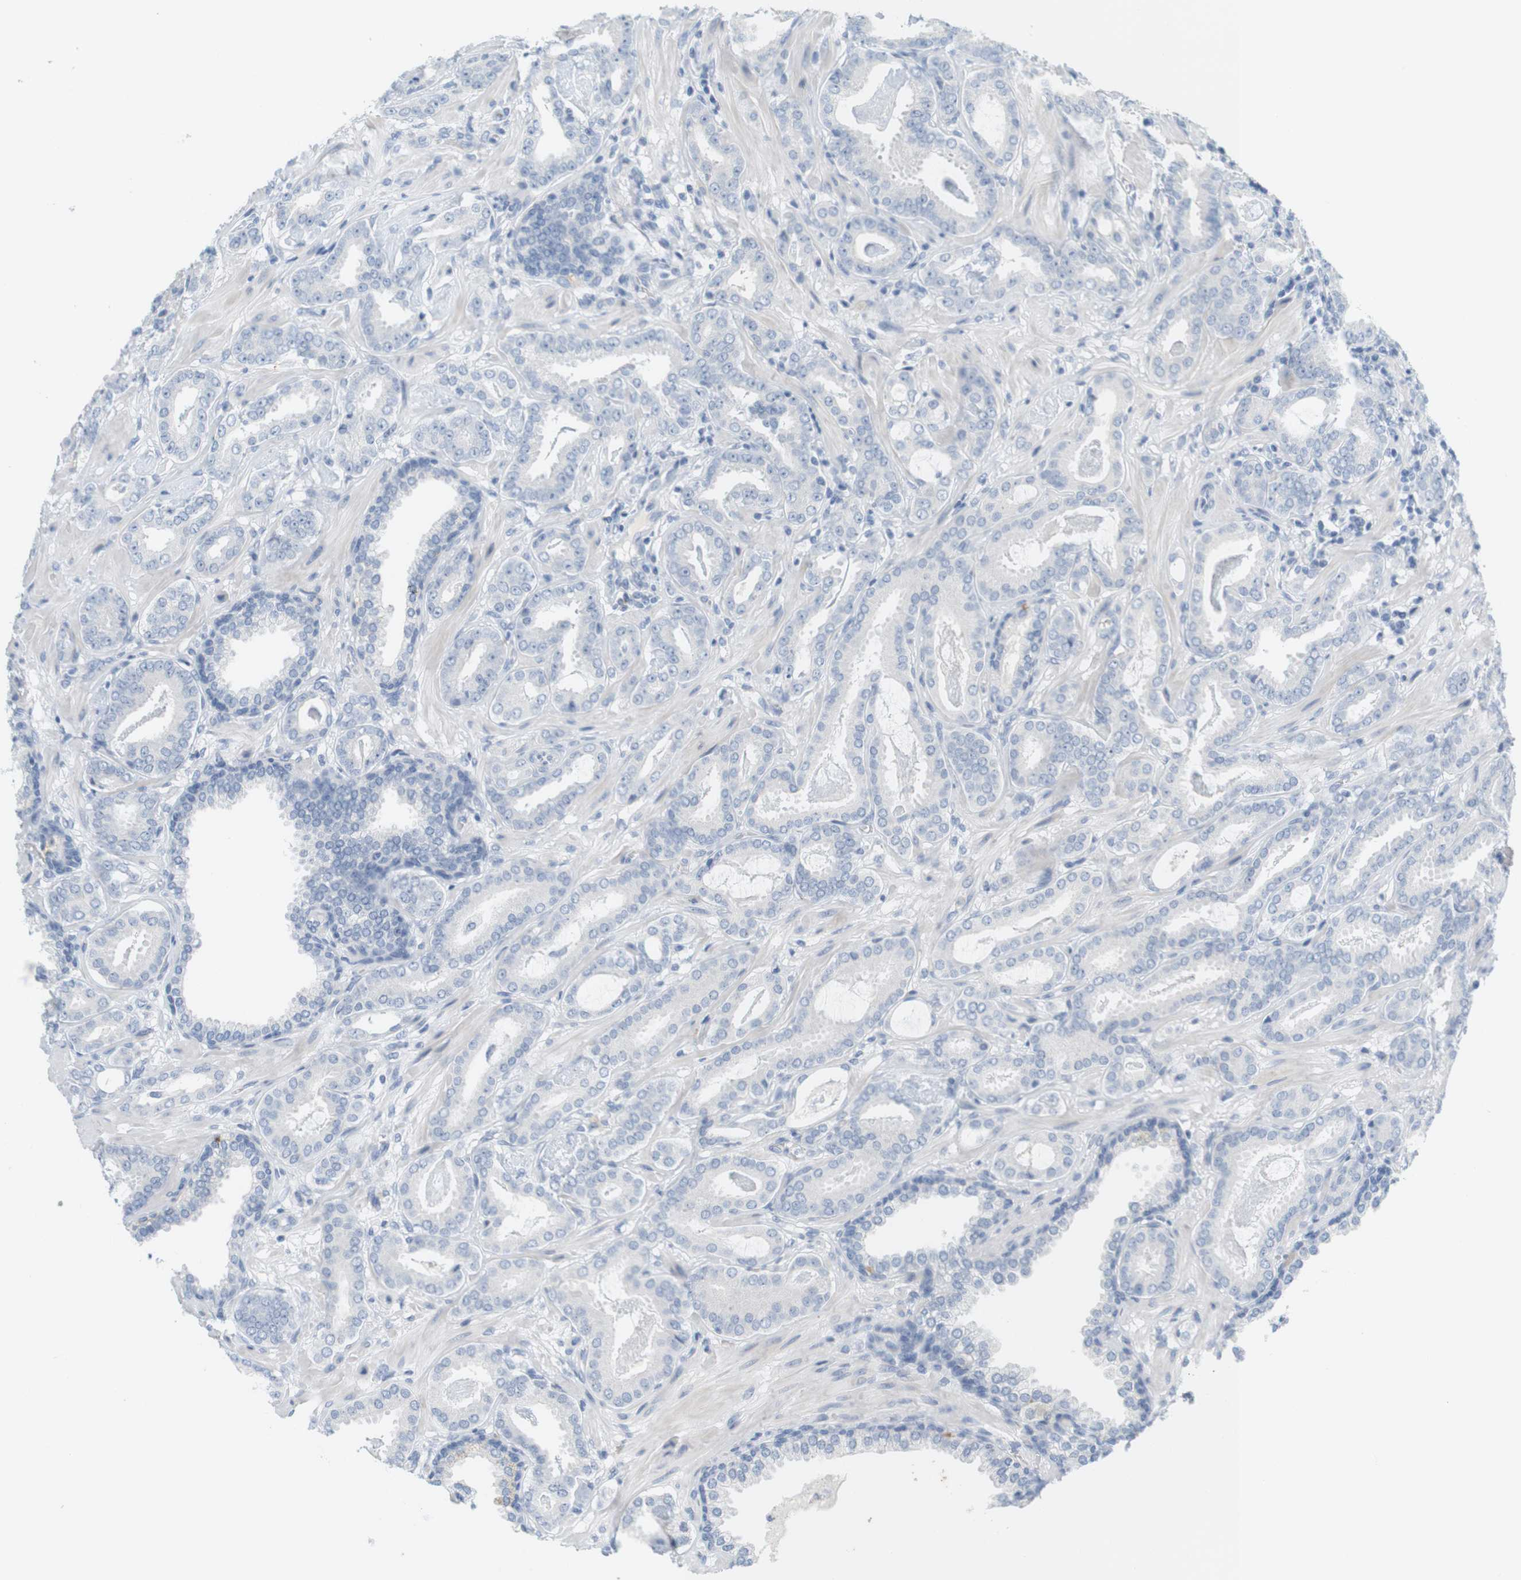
{"staining": {"intensity": "negative", "quantity": "none", "location": "none"}, "tissue": "prostate cancer", "cell_type": "Tumor cells", "image_type": "cancer", "snomed": [{"axis": "morphology", "description": "Adenocarcinoma, Low grade"}, {"axis": "topography", "description": "Prostate"}], "caption": "Tumor cells are negative for brown protein staining in prostate low-grade adenocarcinoma.", "gene": "RGS9", "patient": {"sex": "male", "age": 53}}